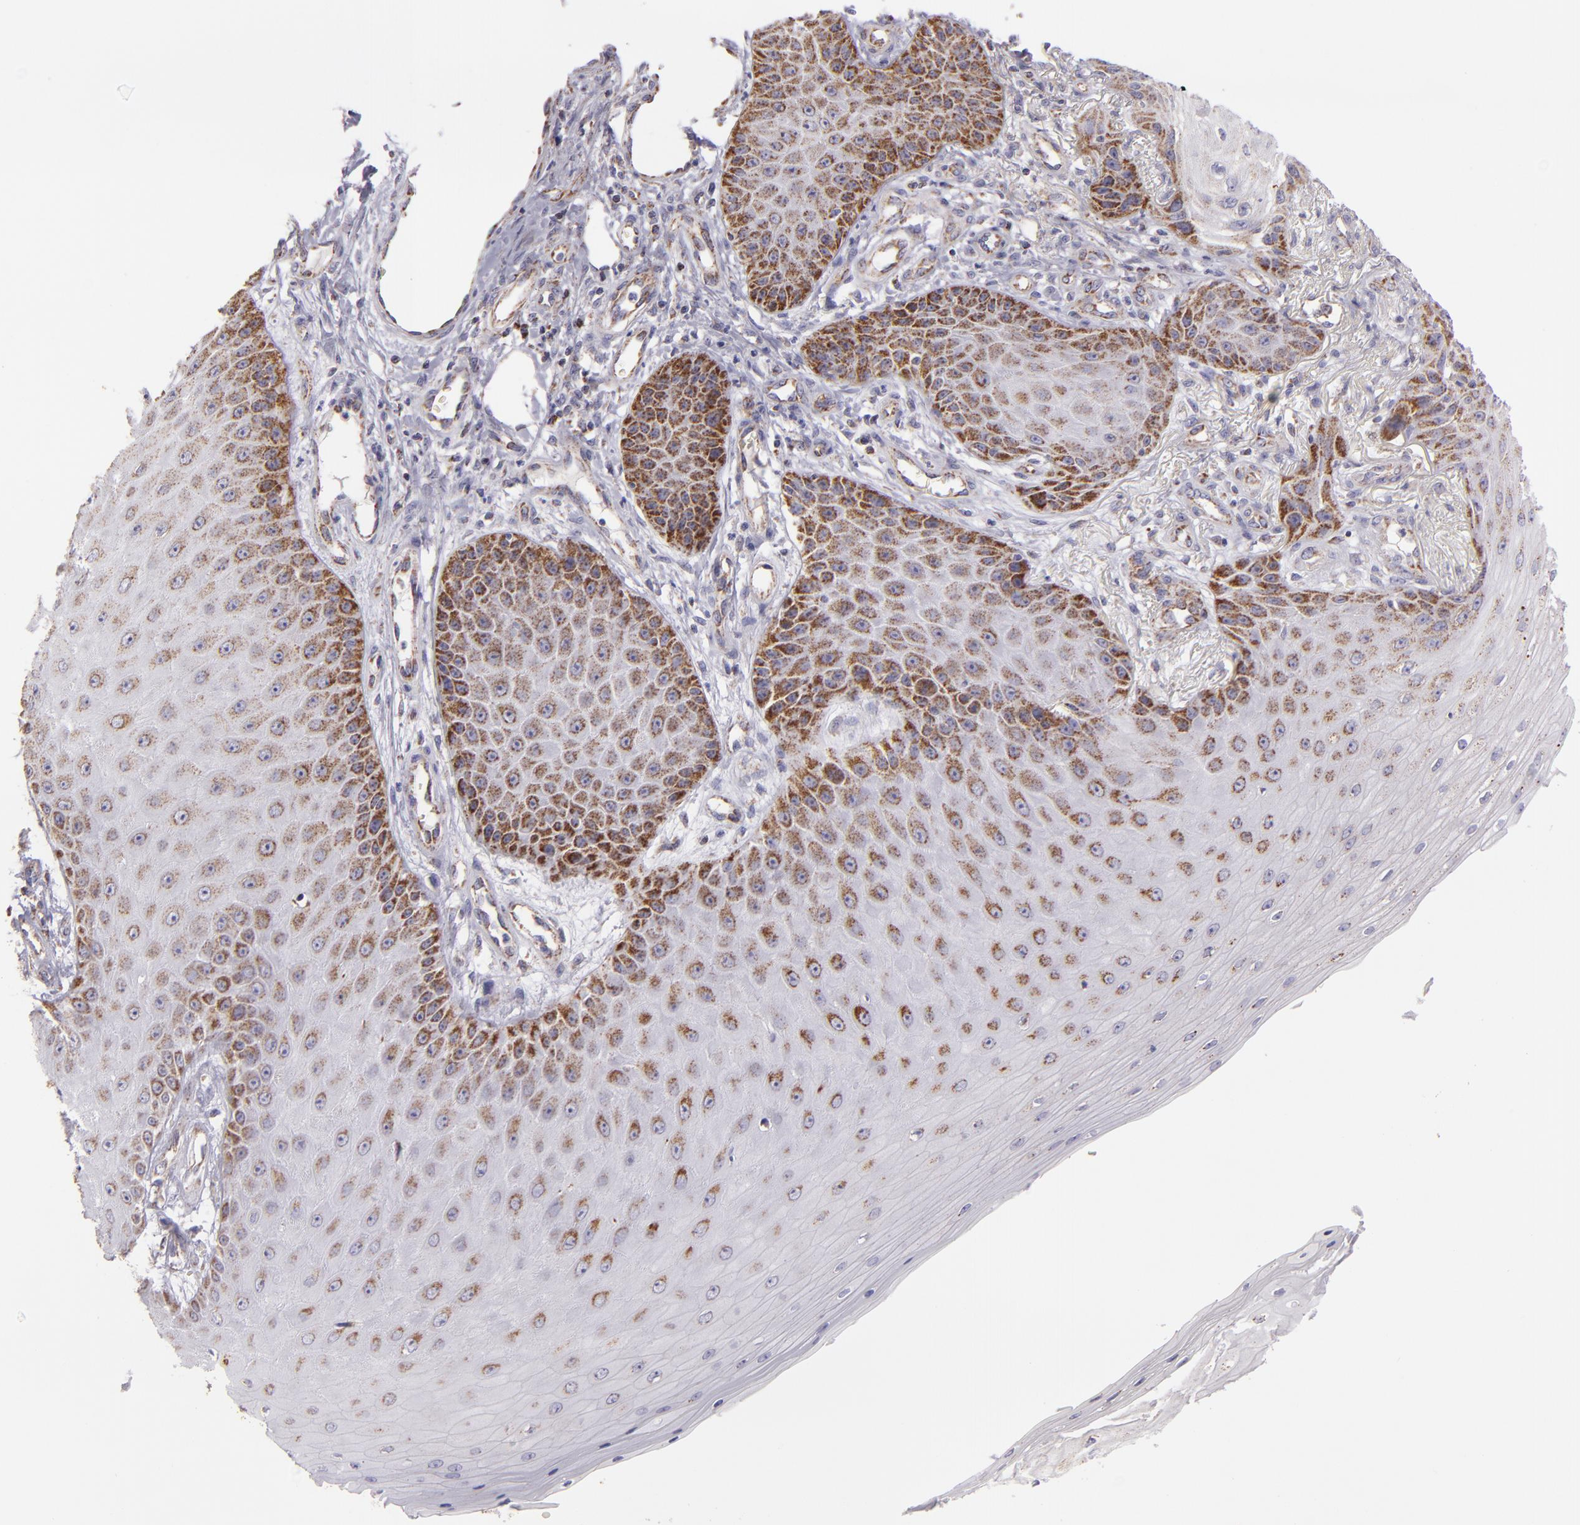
{"staining": {"intensity": "moderate", "quantity": "25%-75%", "location": "cytoplasmic/membranous"}, "tissue": "skin cancer", "cell_type": "Tumor cells", "image_type": "cancer", "snomed": [{"axis": "morphology", "description": "Squamous cell carcinoma, NOS"}, {"axis": "topography", "description": "Skin"}], "caption": "A brown stain shows moderate cytoplasmic/membranous staining of a protein in skin squamous cell carcinoma tumor cells. The protein is stained brown, and the nuclei are stained in blue (DAB (3,3'-diaminobenzidine) IHC with brightfield microscopy, high magnification).", "gene": "HSPD1", "patient": {"sex": "female", "age": 40}}